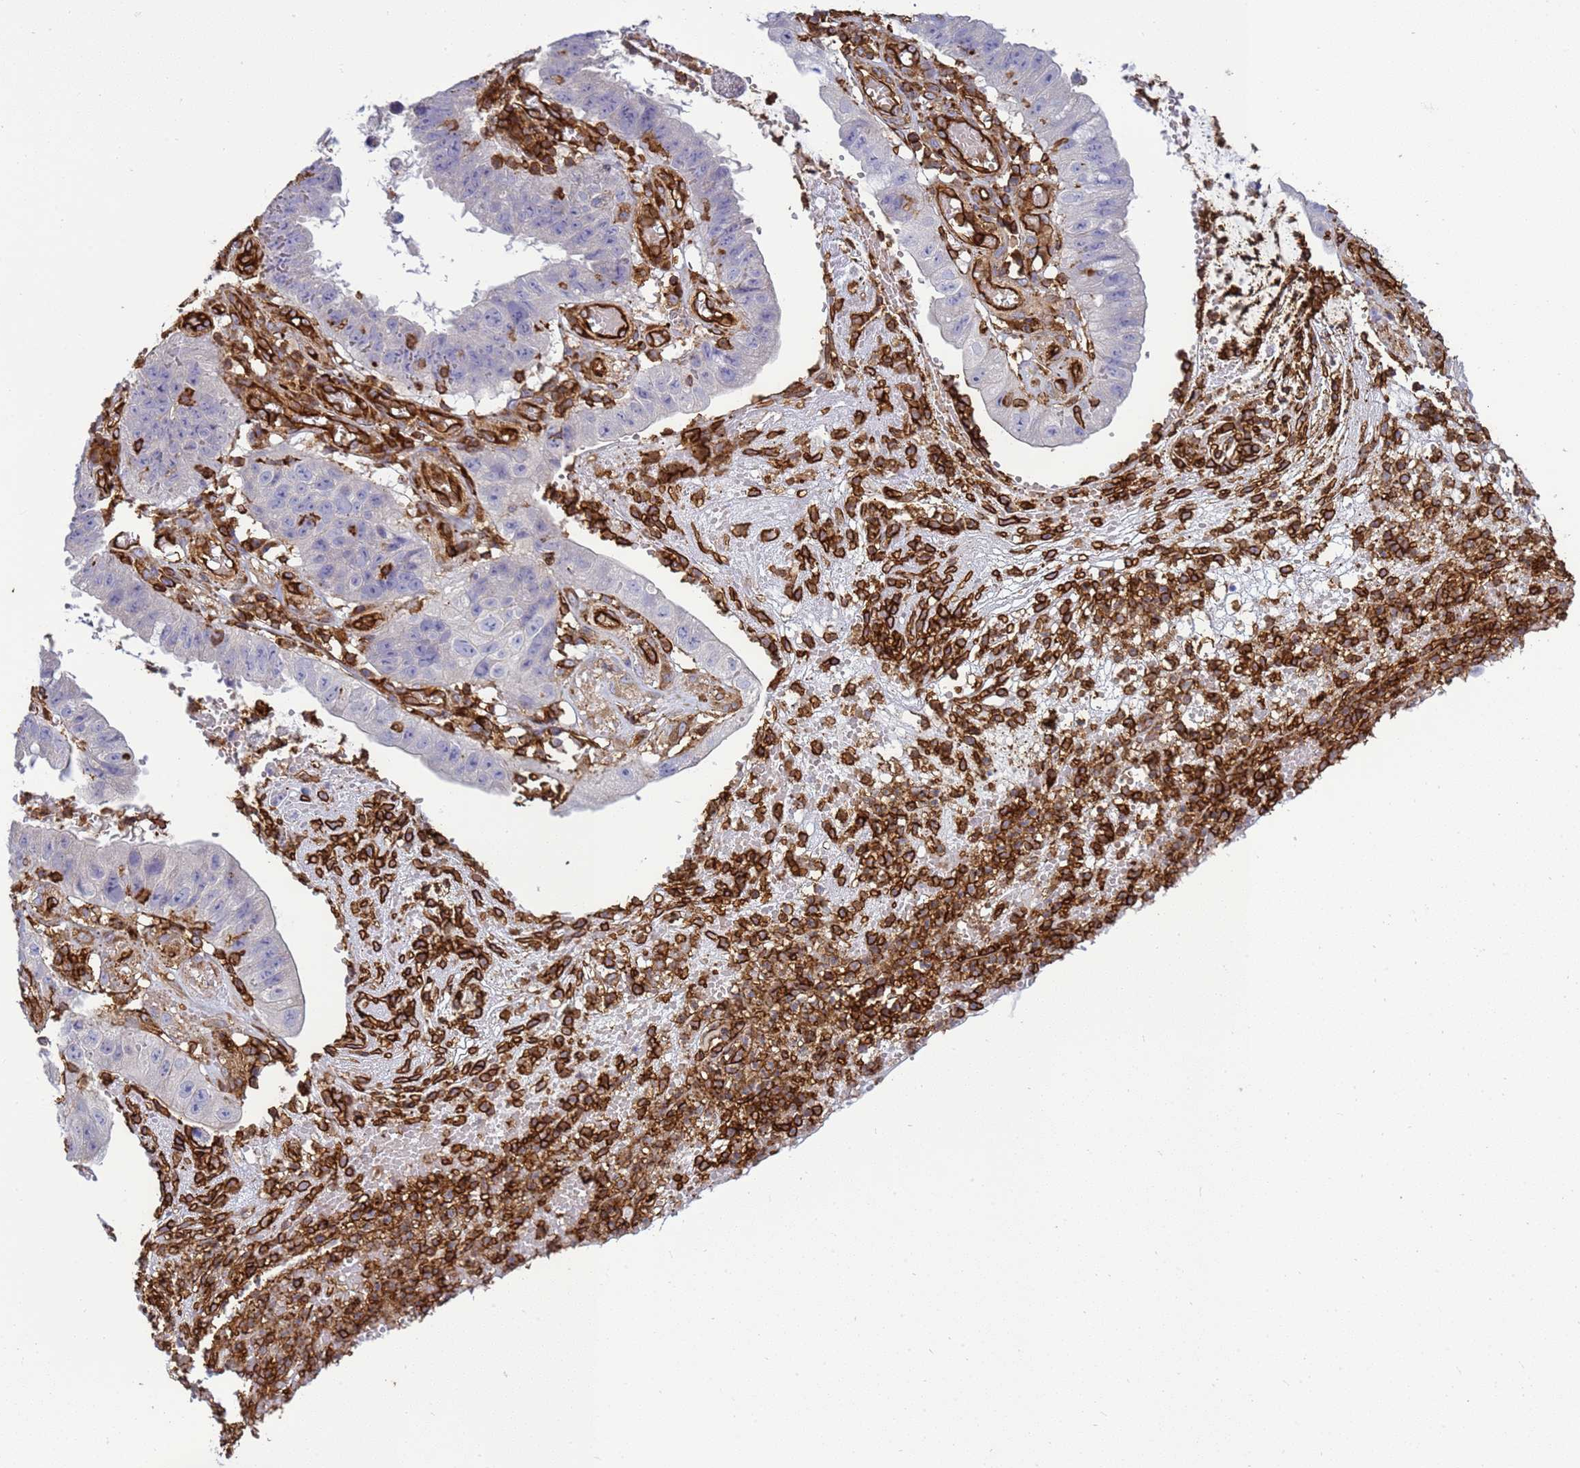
{"staining": {"intensity": "negative", "quantity": "none", "location": "none"}, "tissue": "stomach cancer", "cell_type": "Tumor cells", "image_type": "cancer", "snomed": [{"axis": "morphology", "description": "Adenocarcinoma, NOS"}, {"axis": "topography", "description": "Stomach"}], "caption": "DAB (3,3'-diaminobenzidine) immunohistochemical staining of stomach adenocarcinoma exhibits no significant expression in tumor cells. Brightfield microscopy of immunohistochemistry stained with DAB (brown) and hematoxylin (blue), captured at high magnification.", "gene": "ZBTB8OS", "patient": {"sex": "male", "age": 59}}